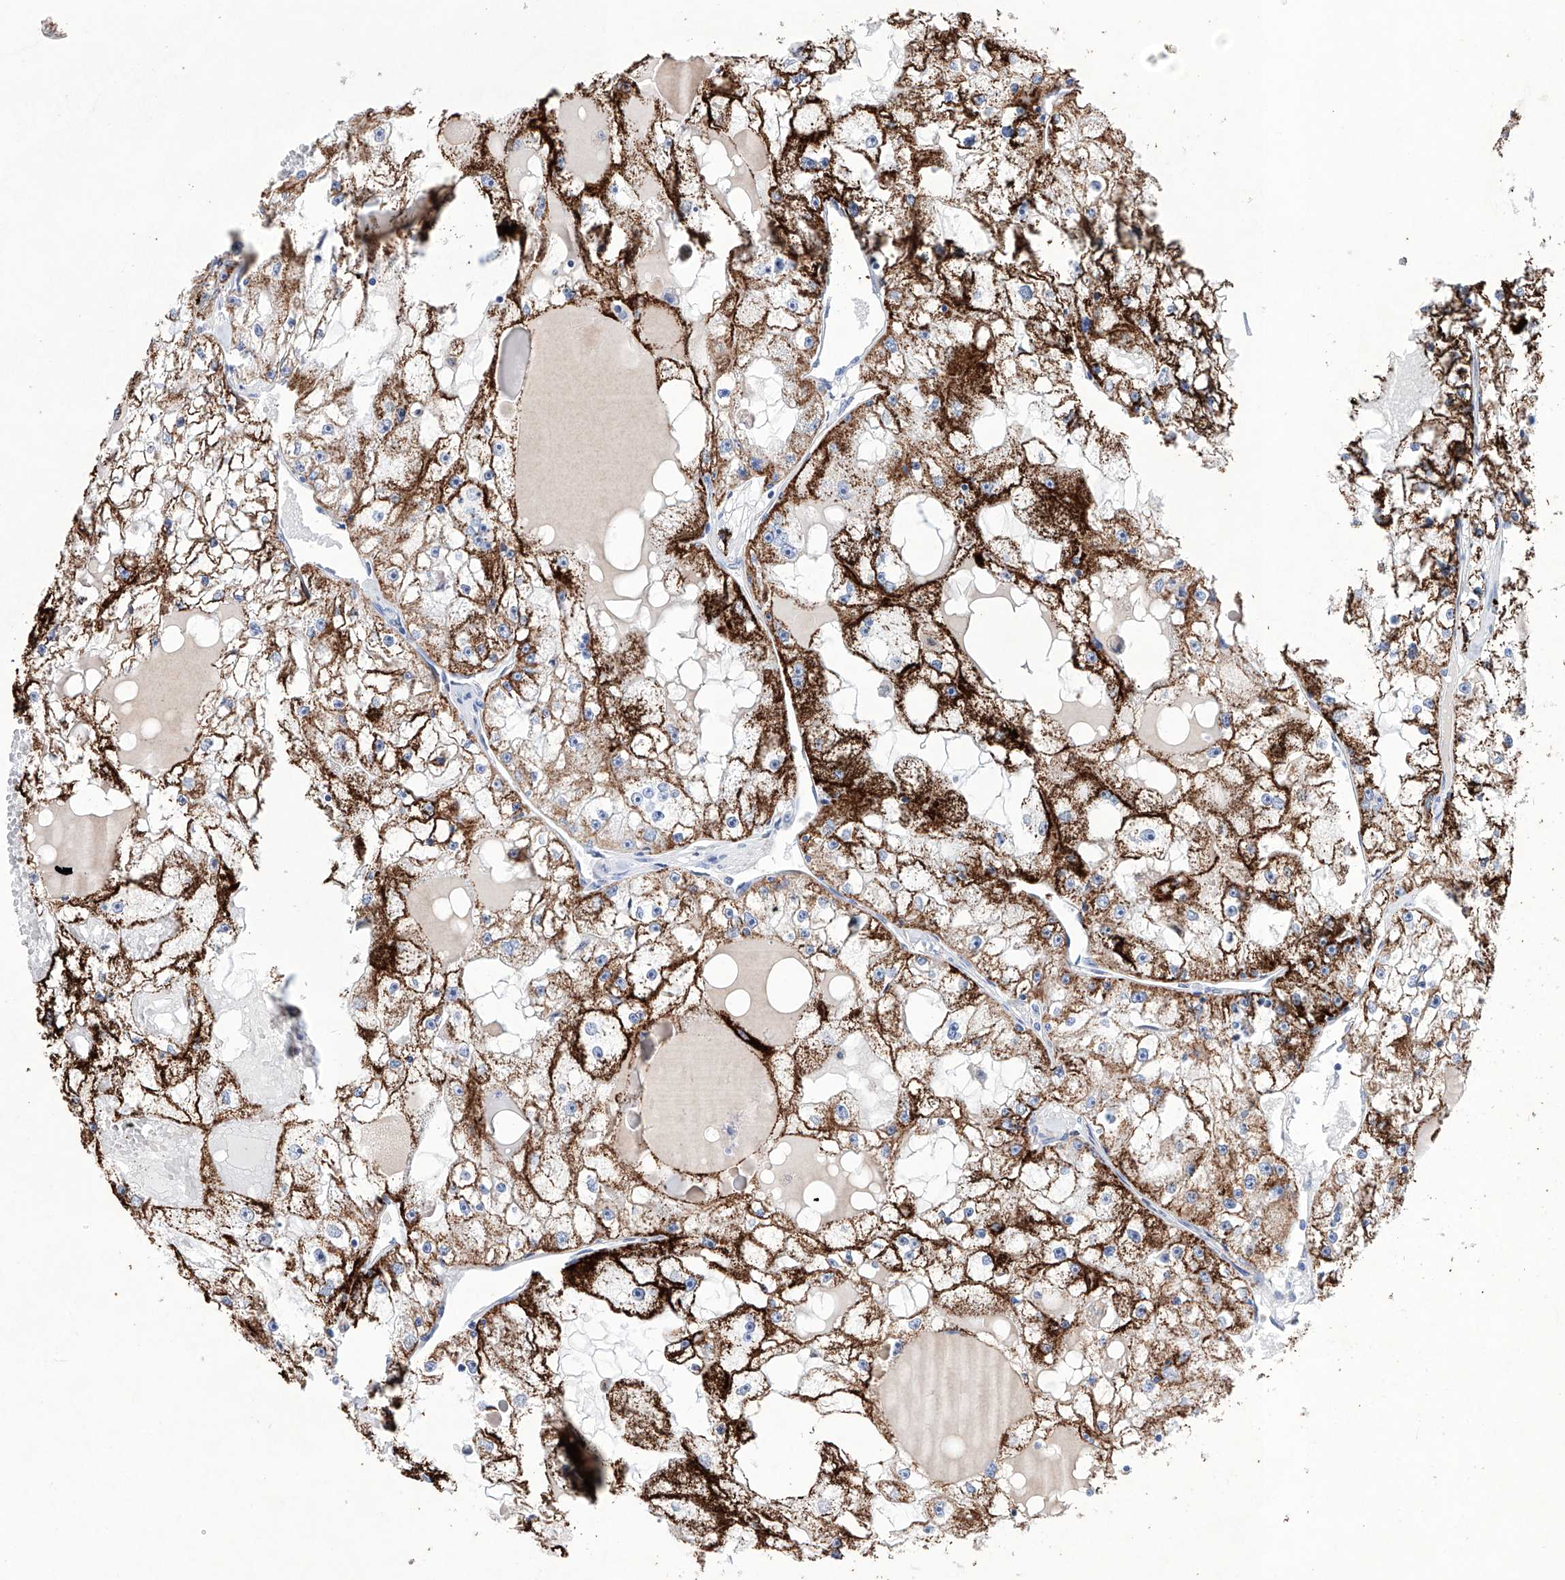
{"staining": {"intensity": "strong", "quantity": ">75%", "location": "cytoplasmic/membranous"}, "tissue": "renal cancer", "cell_type": "Tumor cells", "image_type": "cancer", "snomed": [{"axis": "morphology", "description": "Adenocarcinoma, NOS"}, {"axis": "topography", "description": "Kidney"}], "caption": "Immunohistochemistry micrograph of neoplastic tissue: renal cancer (adenocarcinoma) stained using immunohistochemistry (IHC) reveals high levels of strong protein expression localized specifically in the cytoplasmic/membranous of tumor cells, appearing as a cytoplasmic/membranous brown color.", "gene": "NRROS", "patient": {"sex": "male", "age": 56}}